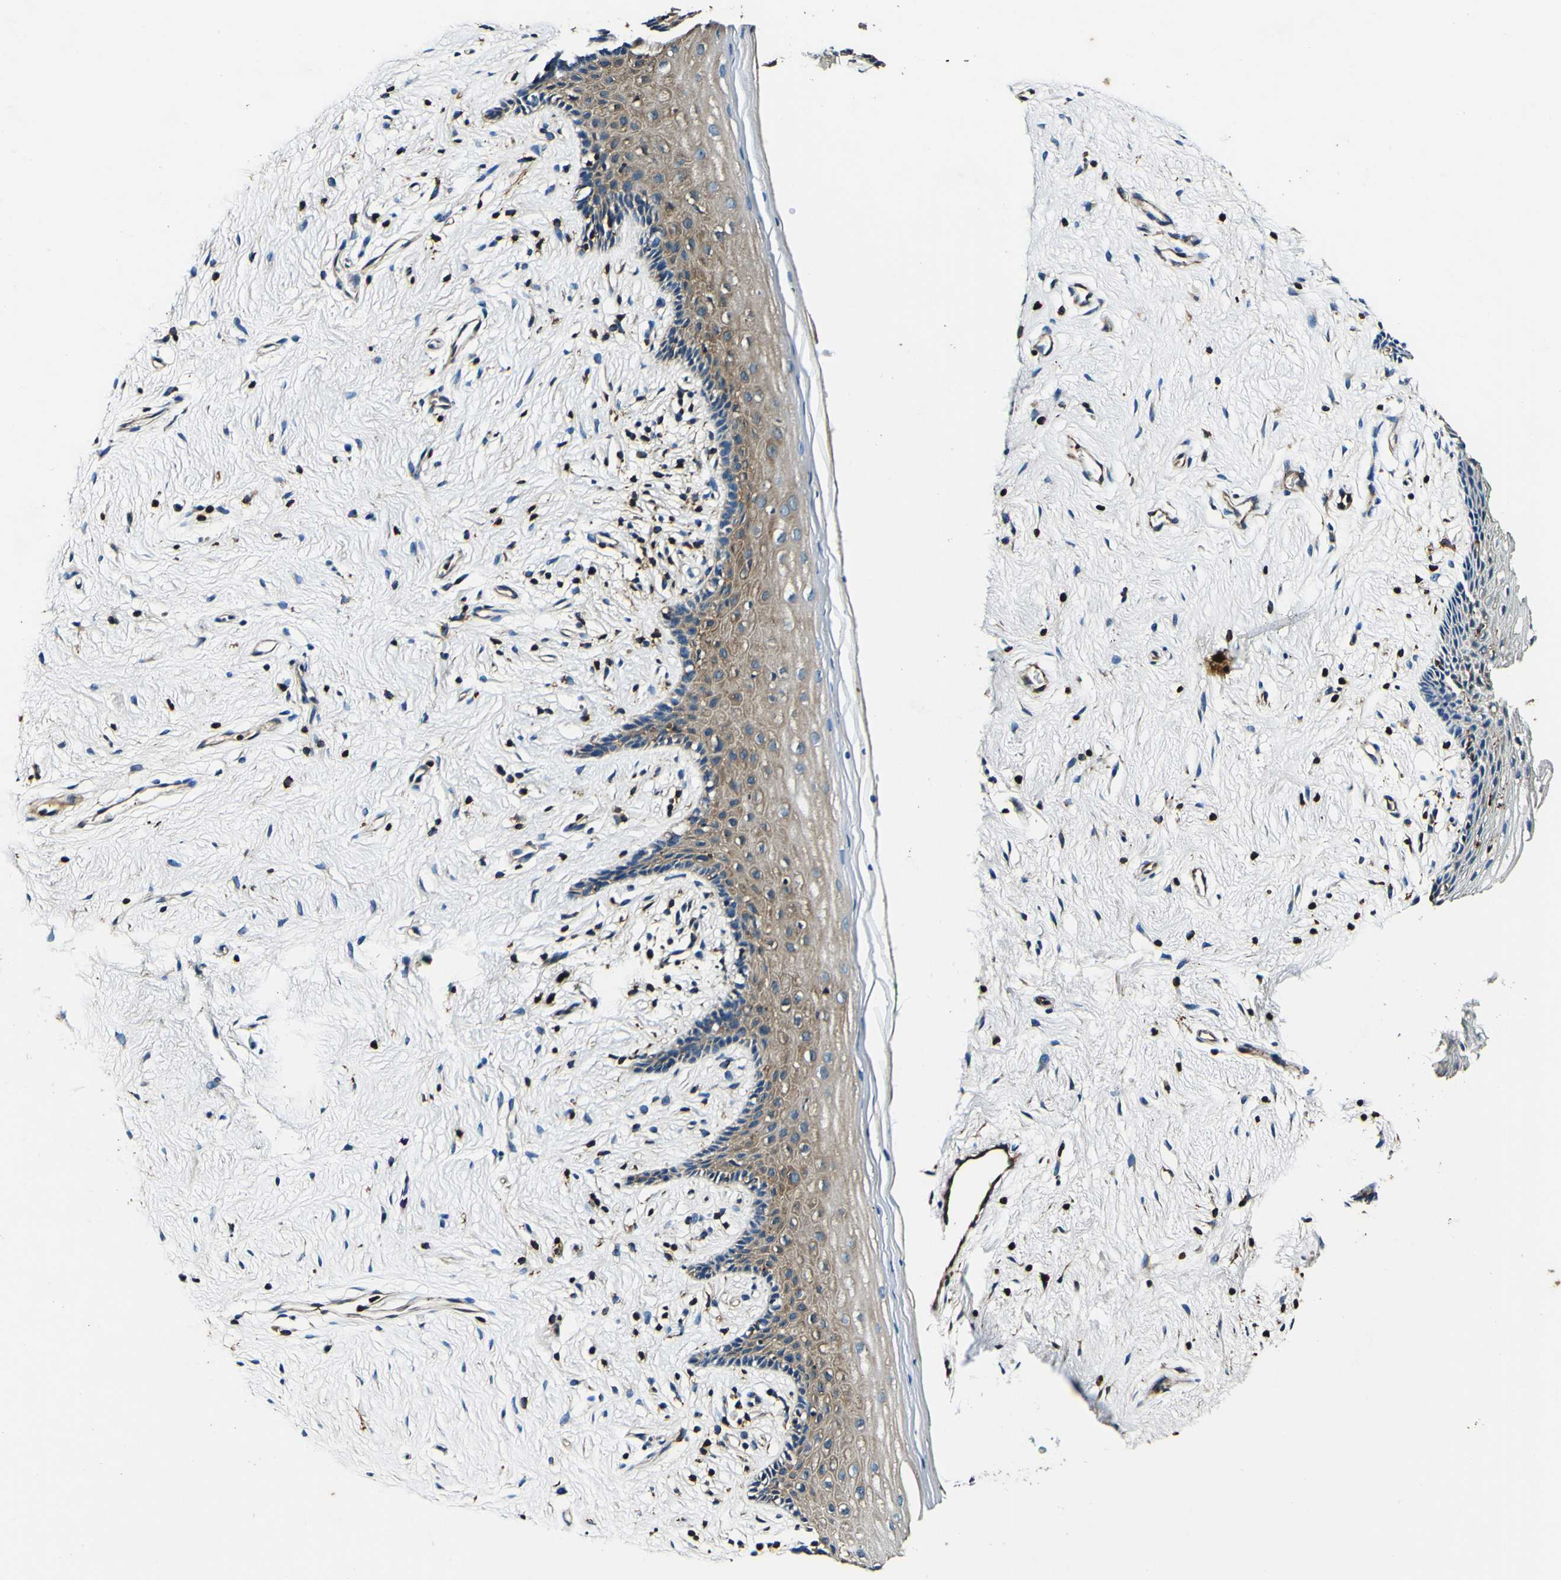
{"staining": {"intensity": "weak", "quantity": "25%-75%", "location": "cytoplasmic/membranous"}, "tissue": "vagina", "cell_type": "Squamous epithelial cells", "image_type": "normal", "snomed": [{"axis": "morphology", "description": "Normal tissue, NOS"}, {"axis": "topography", "description": "Vagina"}], "caption": "Normal vagina shows weak cytoplasmic/membranous expression in approximately 25%-75% of squamous epithelial cells.", "gene": "RHOT2", "patient": {"sex": "female", "age": 44}}